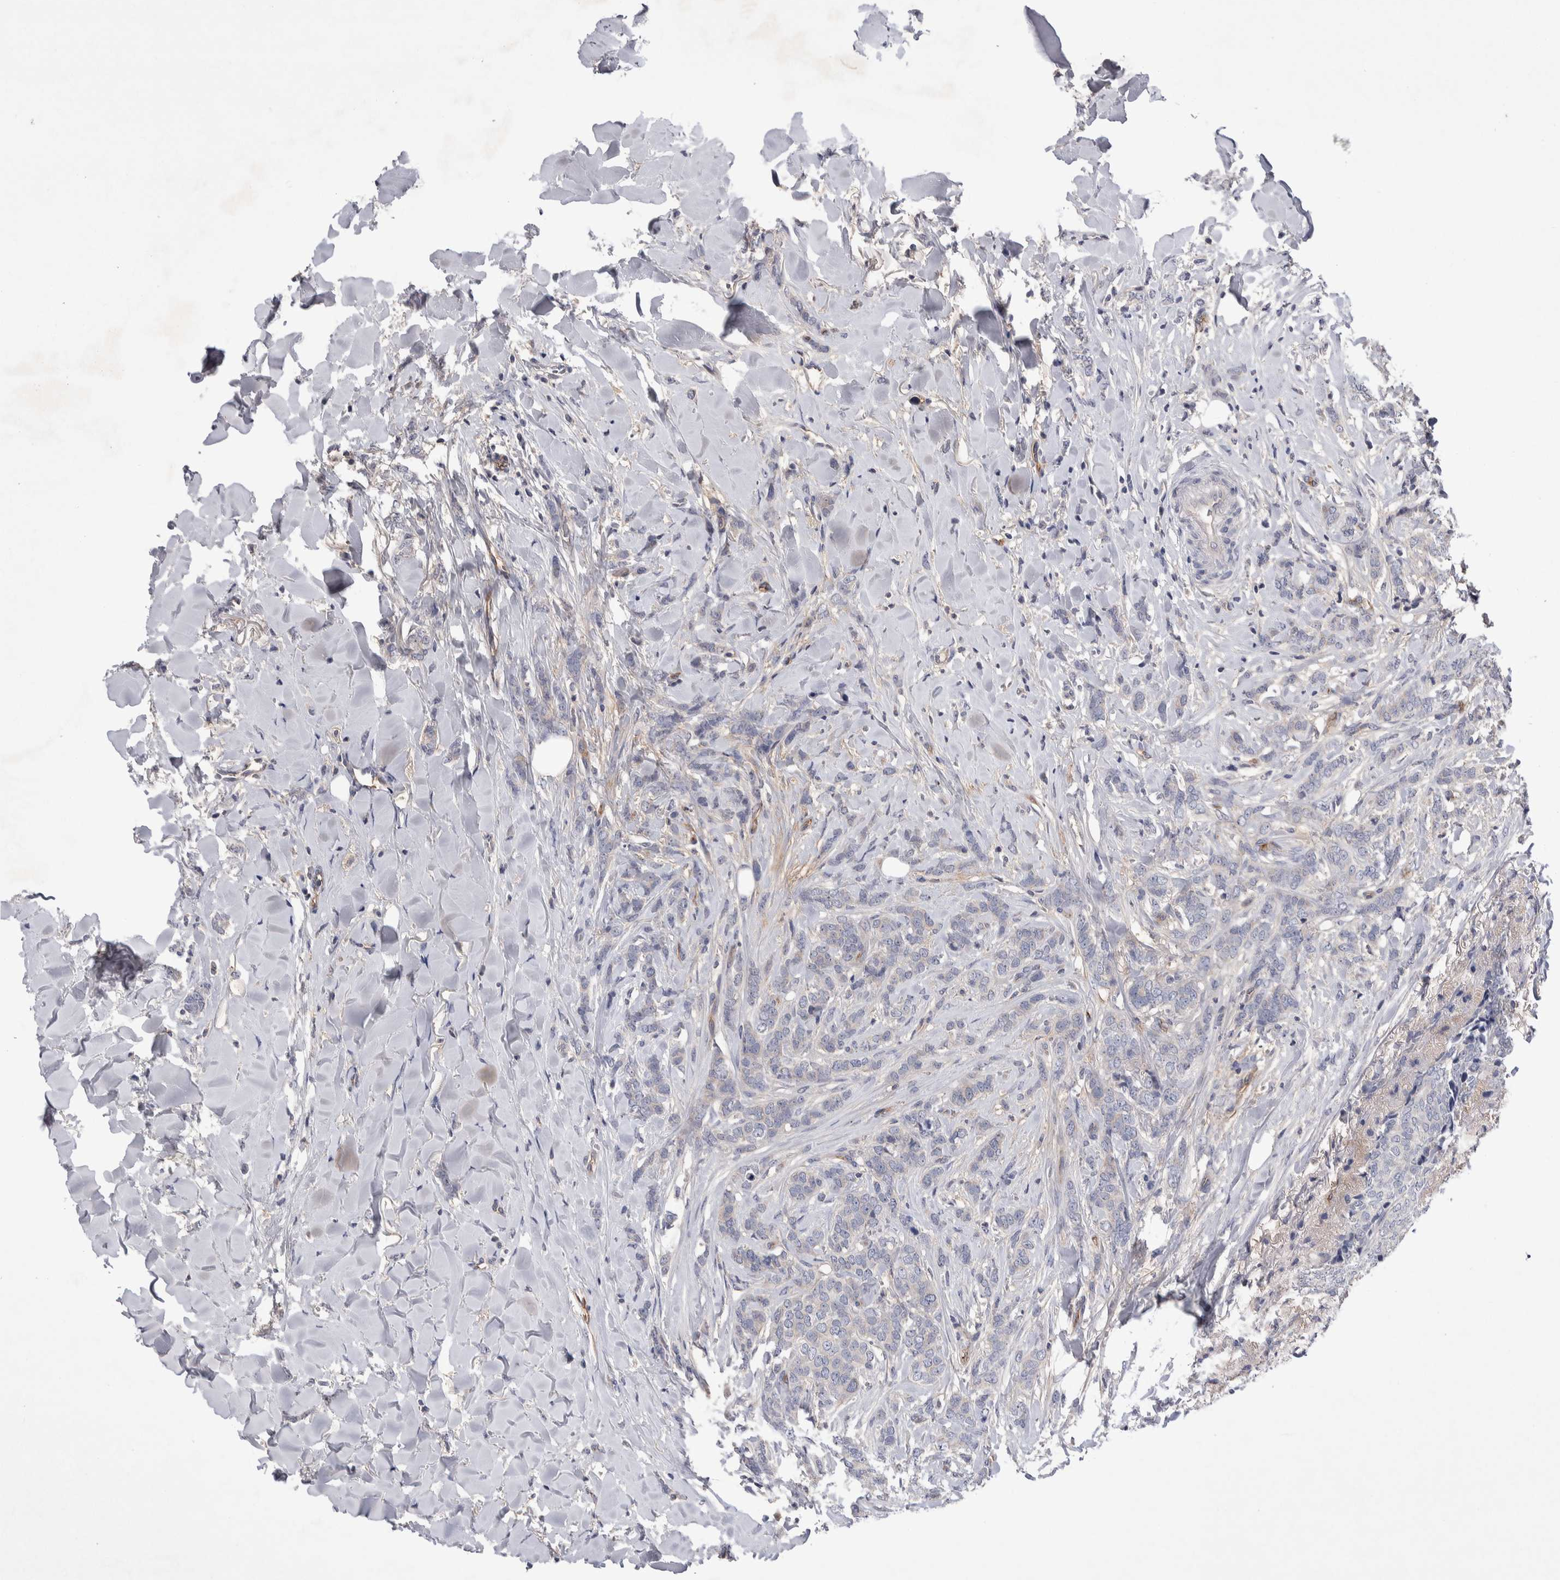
{"staining": {"intensity": "negative", "quantity": "none", "location": "none"}, "tissue": "breast cancer", "cell_type": "Tumor cells", "image_type": "cancer", "snomed": [{"axis": "morphology", "description": "Lobular carcinoma"}, {"axis": "topography", "description": "Skin"}, {"axis": "topography", "description": "Breast"}], "caption": "Immunohistochemical staining of human breast cancer reveals no significant expression in tumor cells.", "gene": "CEP131", "patient": {"sex": "female", "age": 46}}